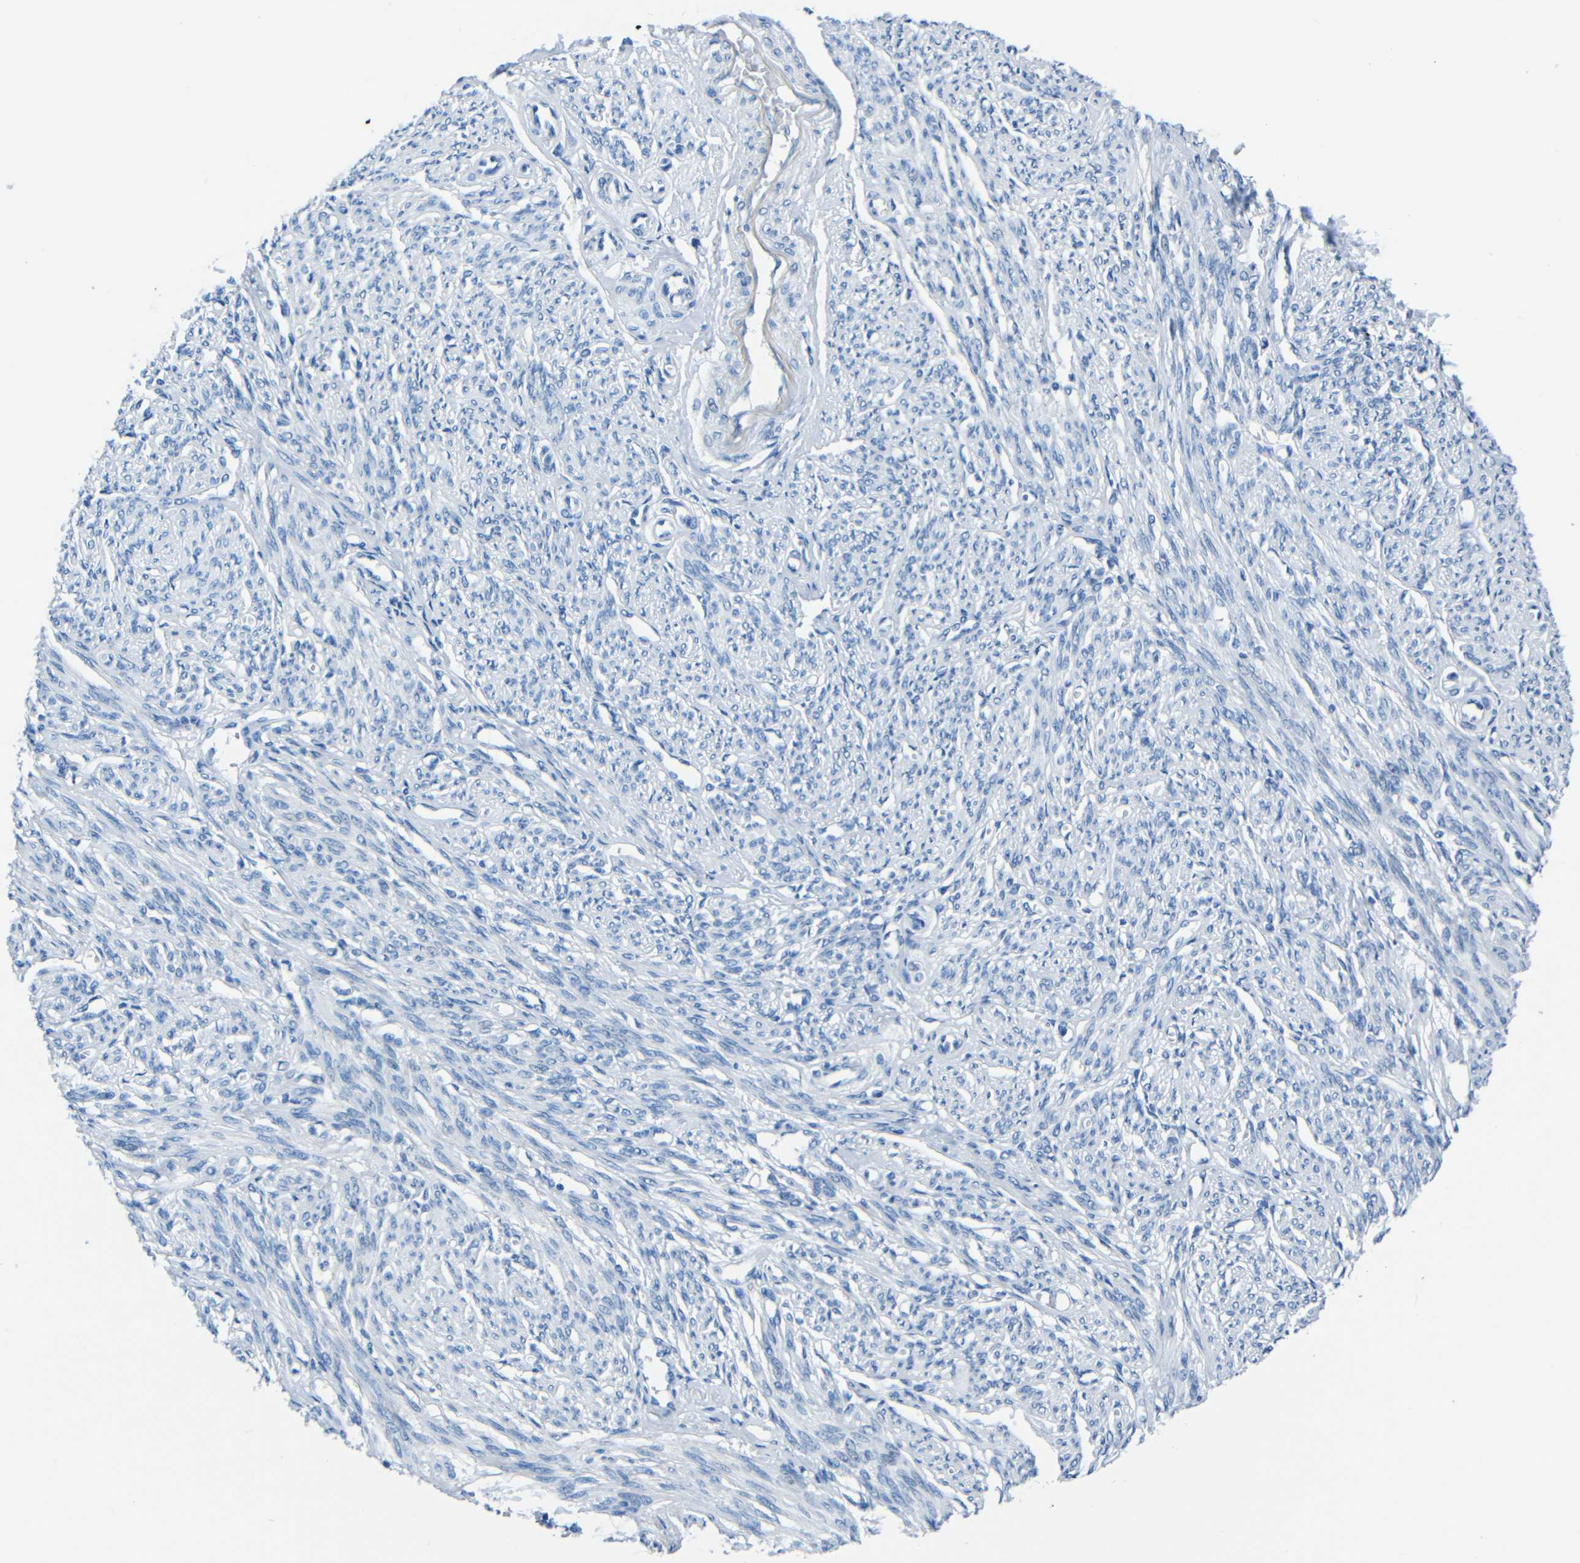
{"staining": {"intensity": "negative", "quantity": "none", "location": "none"}, "tissue": "smooth muscle", "cell_type": "Smooth muscle cells", "image_type": "normal", "snomed": [{"axis": "morphology", "description": "Normal tissue, NOS"}, {"axis": "topography", "description": "Smooth muscle"}], "caption": "Immunohistochemical staining of normal smooth muscle exhibits no significant staining in smooth muscle cells. The staining was performed using DAB to visualize the protein expression in brown, while the nuclei were stained in blue with hematoxylin (Magnification: 20x).", "gene": "FBN2", "patient": {"sex": "female", "age": 65}}